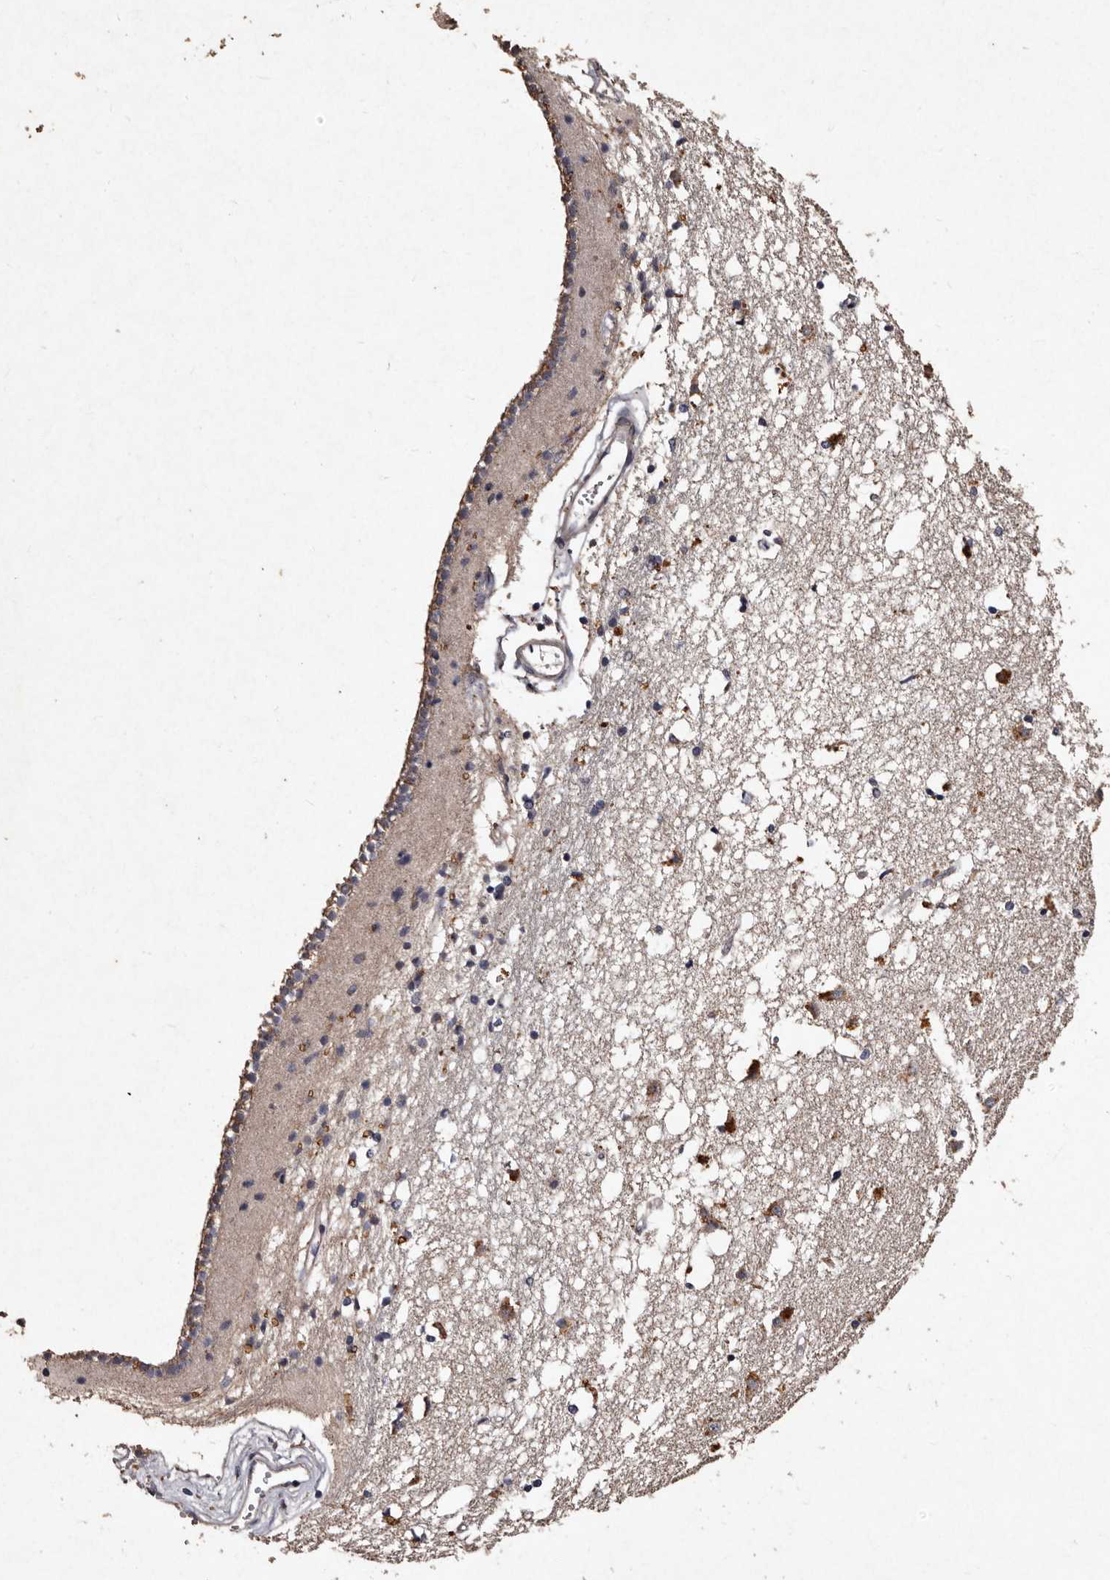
{"staining": {"intensity": "moderate", "quantity": "<25%", "location": "cytoplasmic/membranous"}, "tissue": "caudate", "cell_type": "Glial cells", "image_type": "normal", "snomed": [{"axis": "morphology", "description": "Normal tissue, NOS"}, {"axis": "topography", "description": "Lateral ventricle wall"}], "caption": "Immunohistochemistry (DAB (3,3'-diaminobenzidine)) staining of unremarkable caudate shows moderate cytoplasmic/membranous protein expression in approximately <25% of glial cells. The protein is stained brown, and the nuclei are stained in blue (DAB IHC with brightfield microscopy, high magnification).", "gene": "TFB1M", "patient": {"sex": "male", "age": 45}}